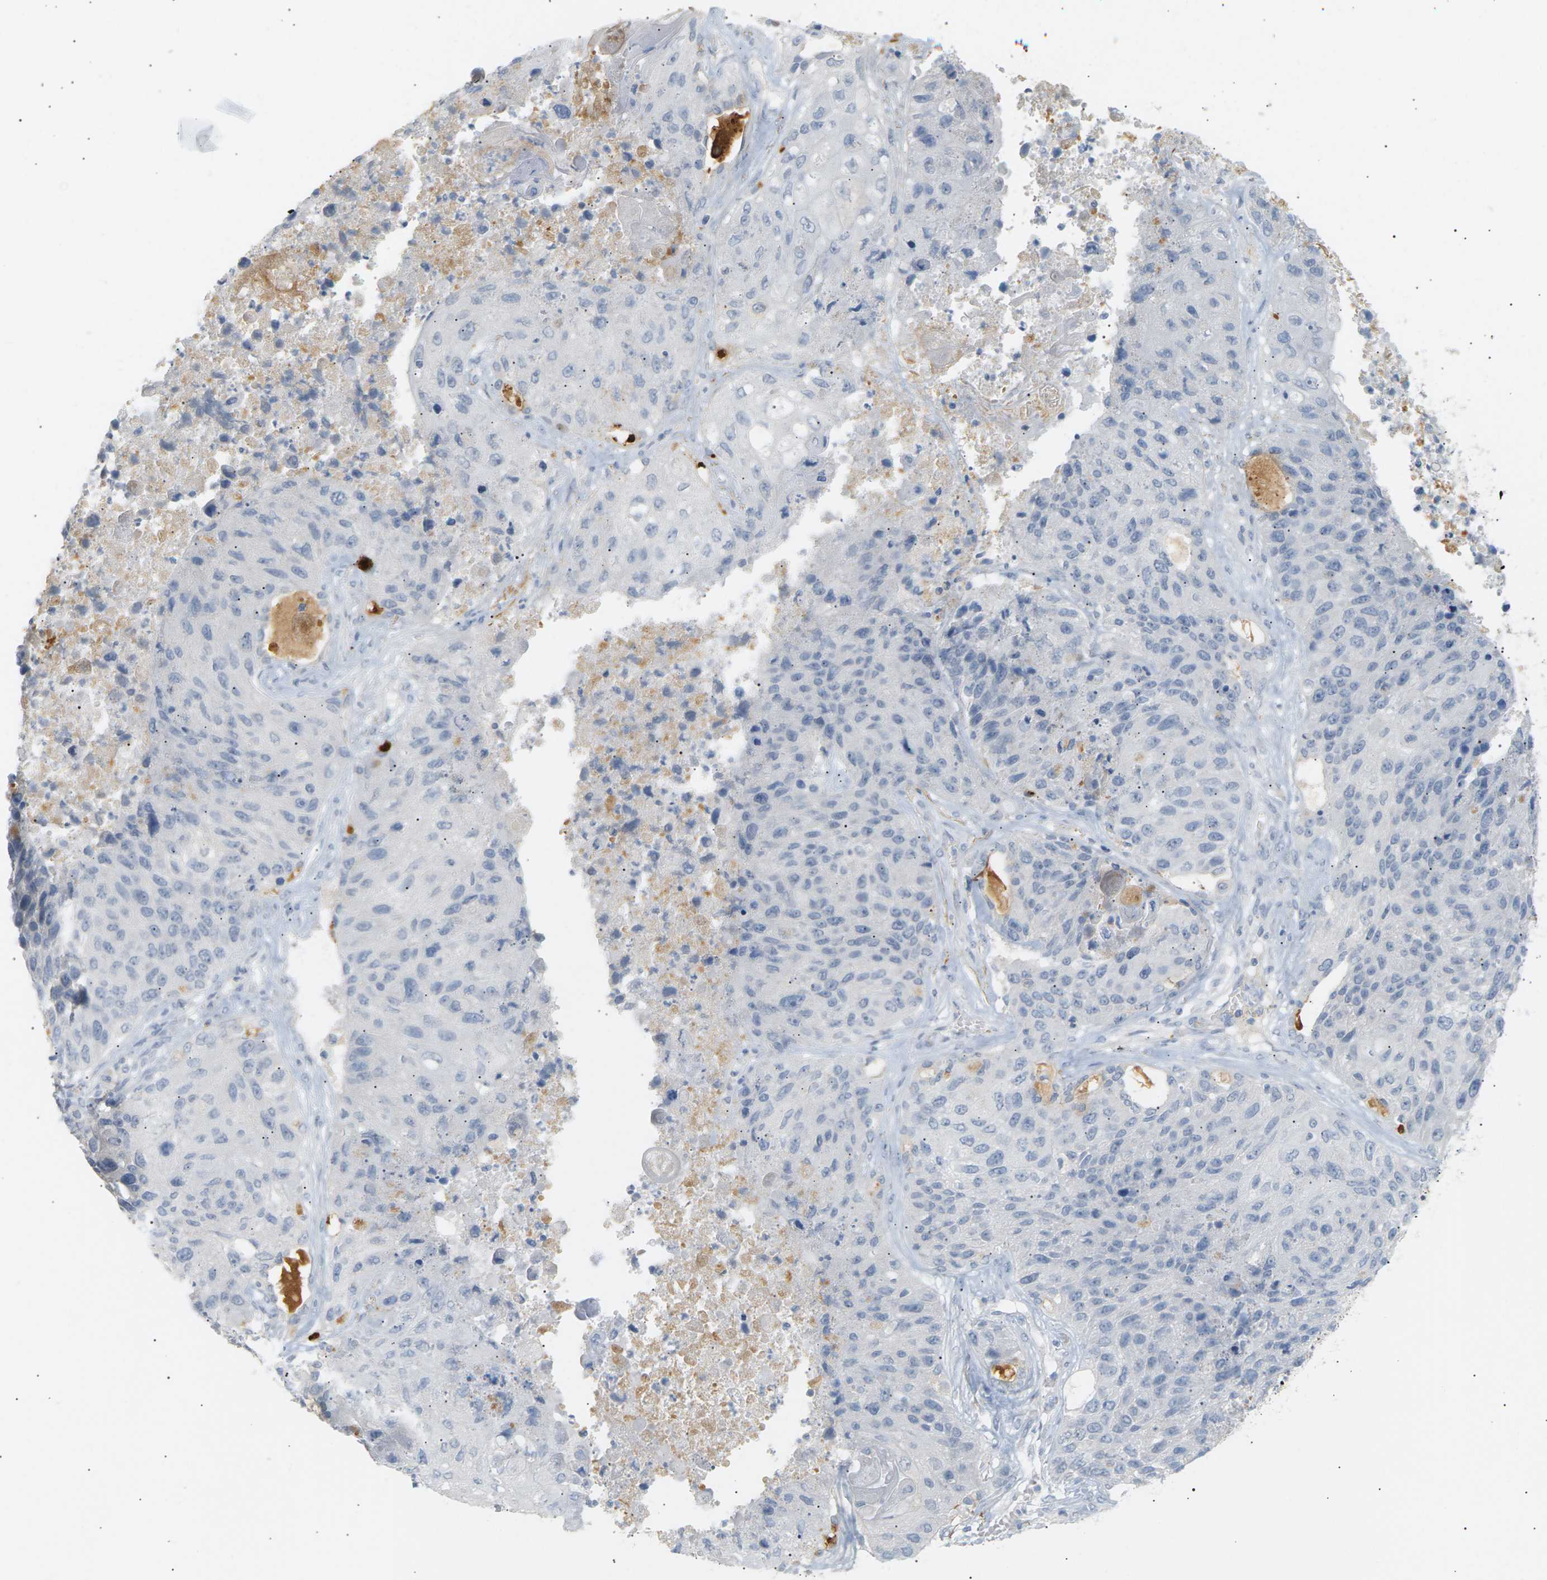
{"staining": {"intensity": "negative", "quantity": "none", "location": "none"}, "tissue": "lung cancer", "cell_type": "Tumor cells", "image_type": "cancer", "snomed": [{"axis": "morphology", "description": "Squamous cell carcinoma, NOS"}, {"axis": "topography", "description": "Lung"}], "caption": "IHC photomicrograph of neoplastic tissue: human squamous cell carcinoma (lung) stained with DAB (3,3'-diaminobenzidine) reveals no significant protein expression in tumor cells.", "gene": "CLU", "patient": {"sex": "male", "age": 61}}